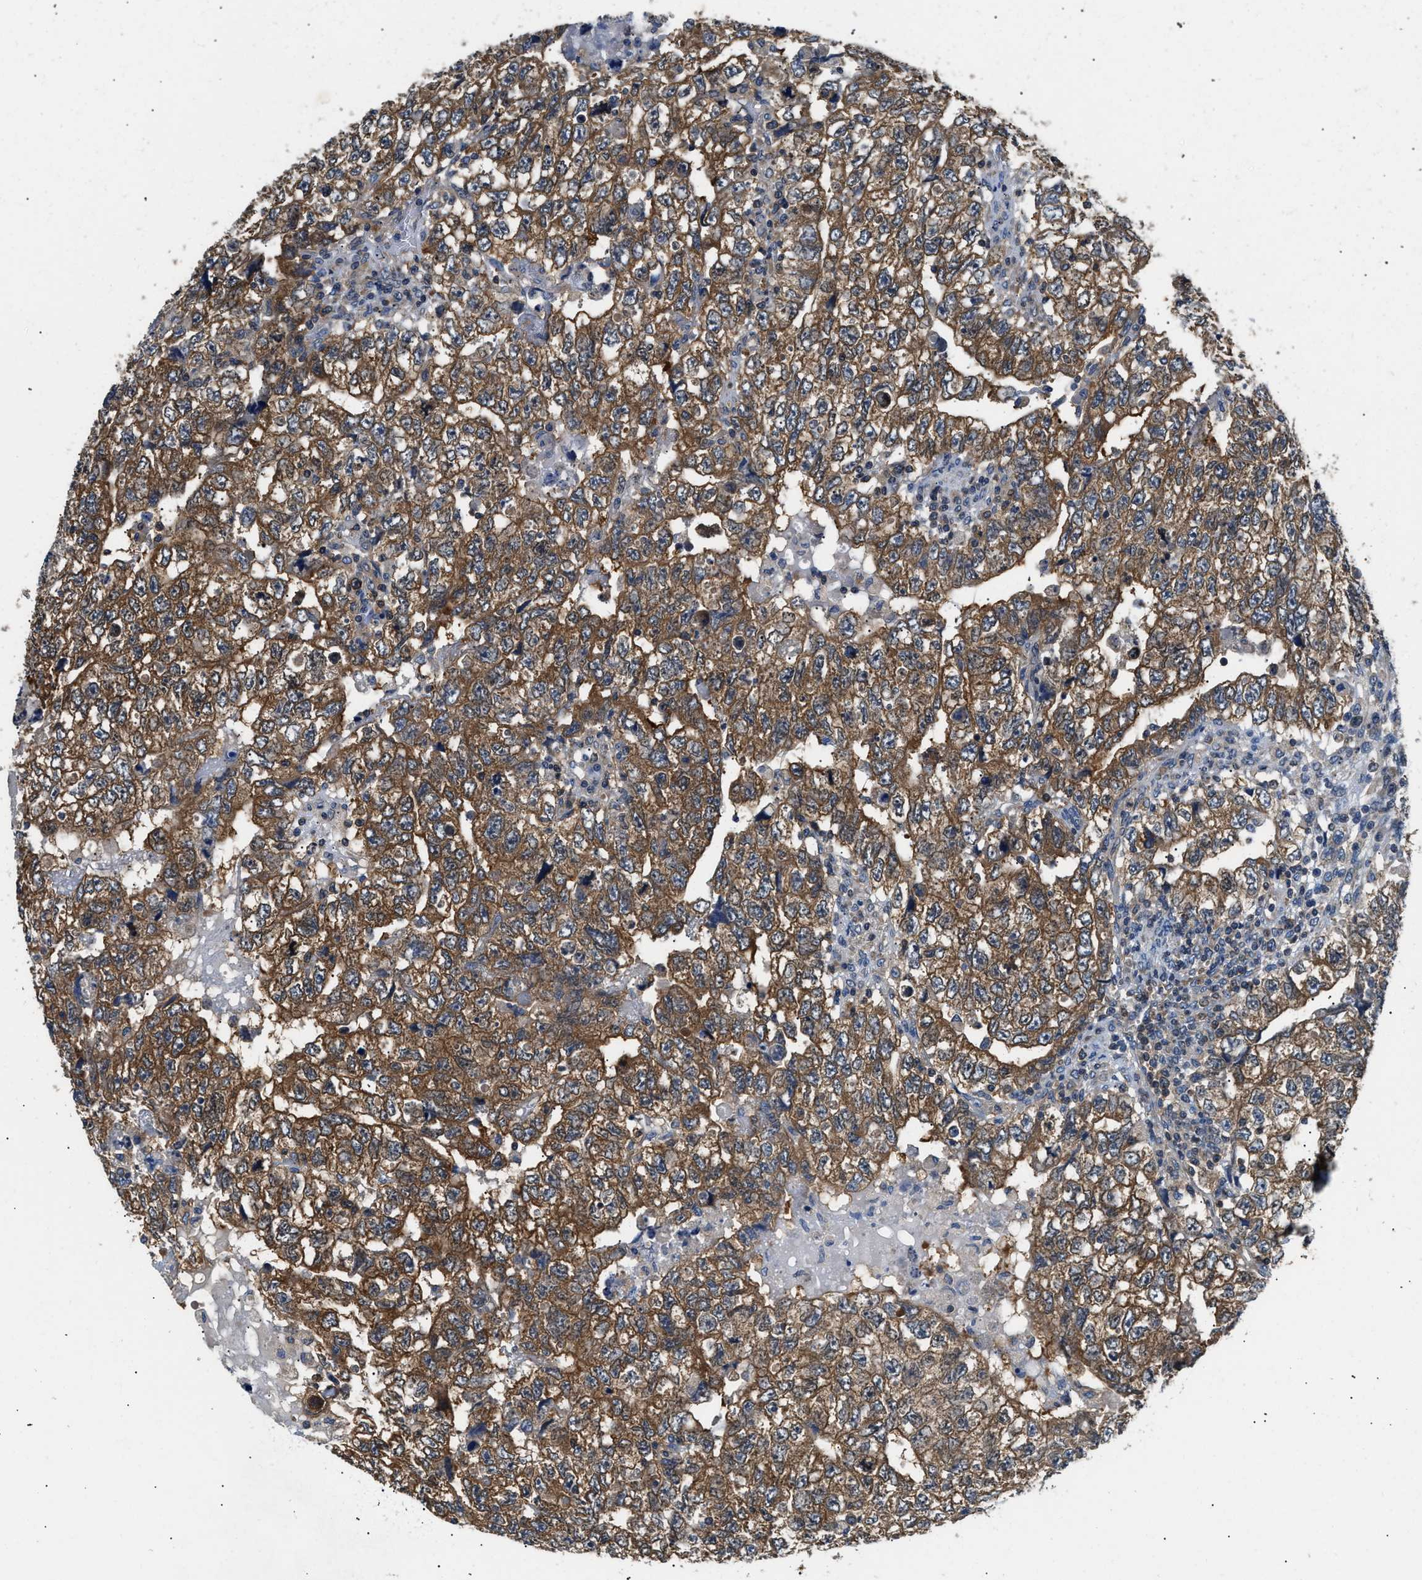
{"staining": {"intensity": "strong", "quantity": ">75%", "location": "cytoplasmic/membranous"}, "tissue": "testis cancer", "cell_type": "Tumor cells", "image_type": "cancer", "snomed": [{"axis": "morphology", "description": "Carcinoma, Embryonal, NOS"}, {"axis": "topography", "description": "Testis"}], "caption": "High-power microscopy captured an immunohistochemistry (IHC) histopathology image of embryonal carcinoma (testis), revealing strong cytoplasmic/membranous staining in about >75% of tumor cells.", "gene": "CCM2", "patient": {"sex": "male", "age": 36}}